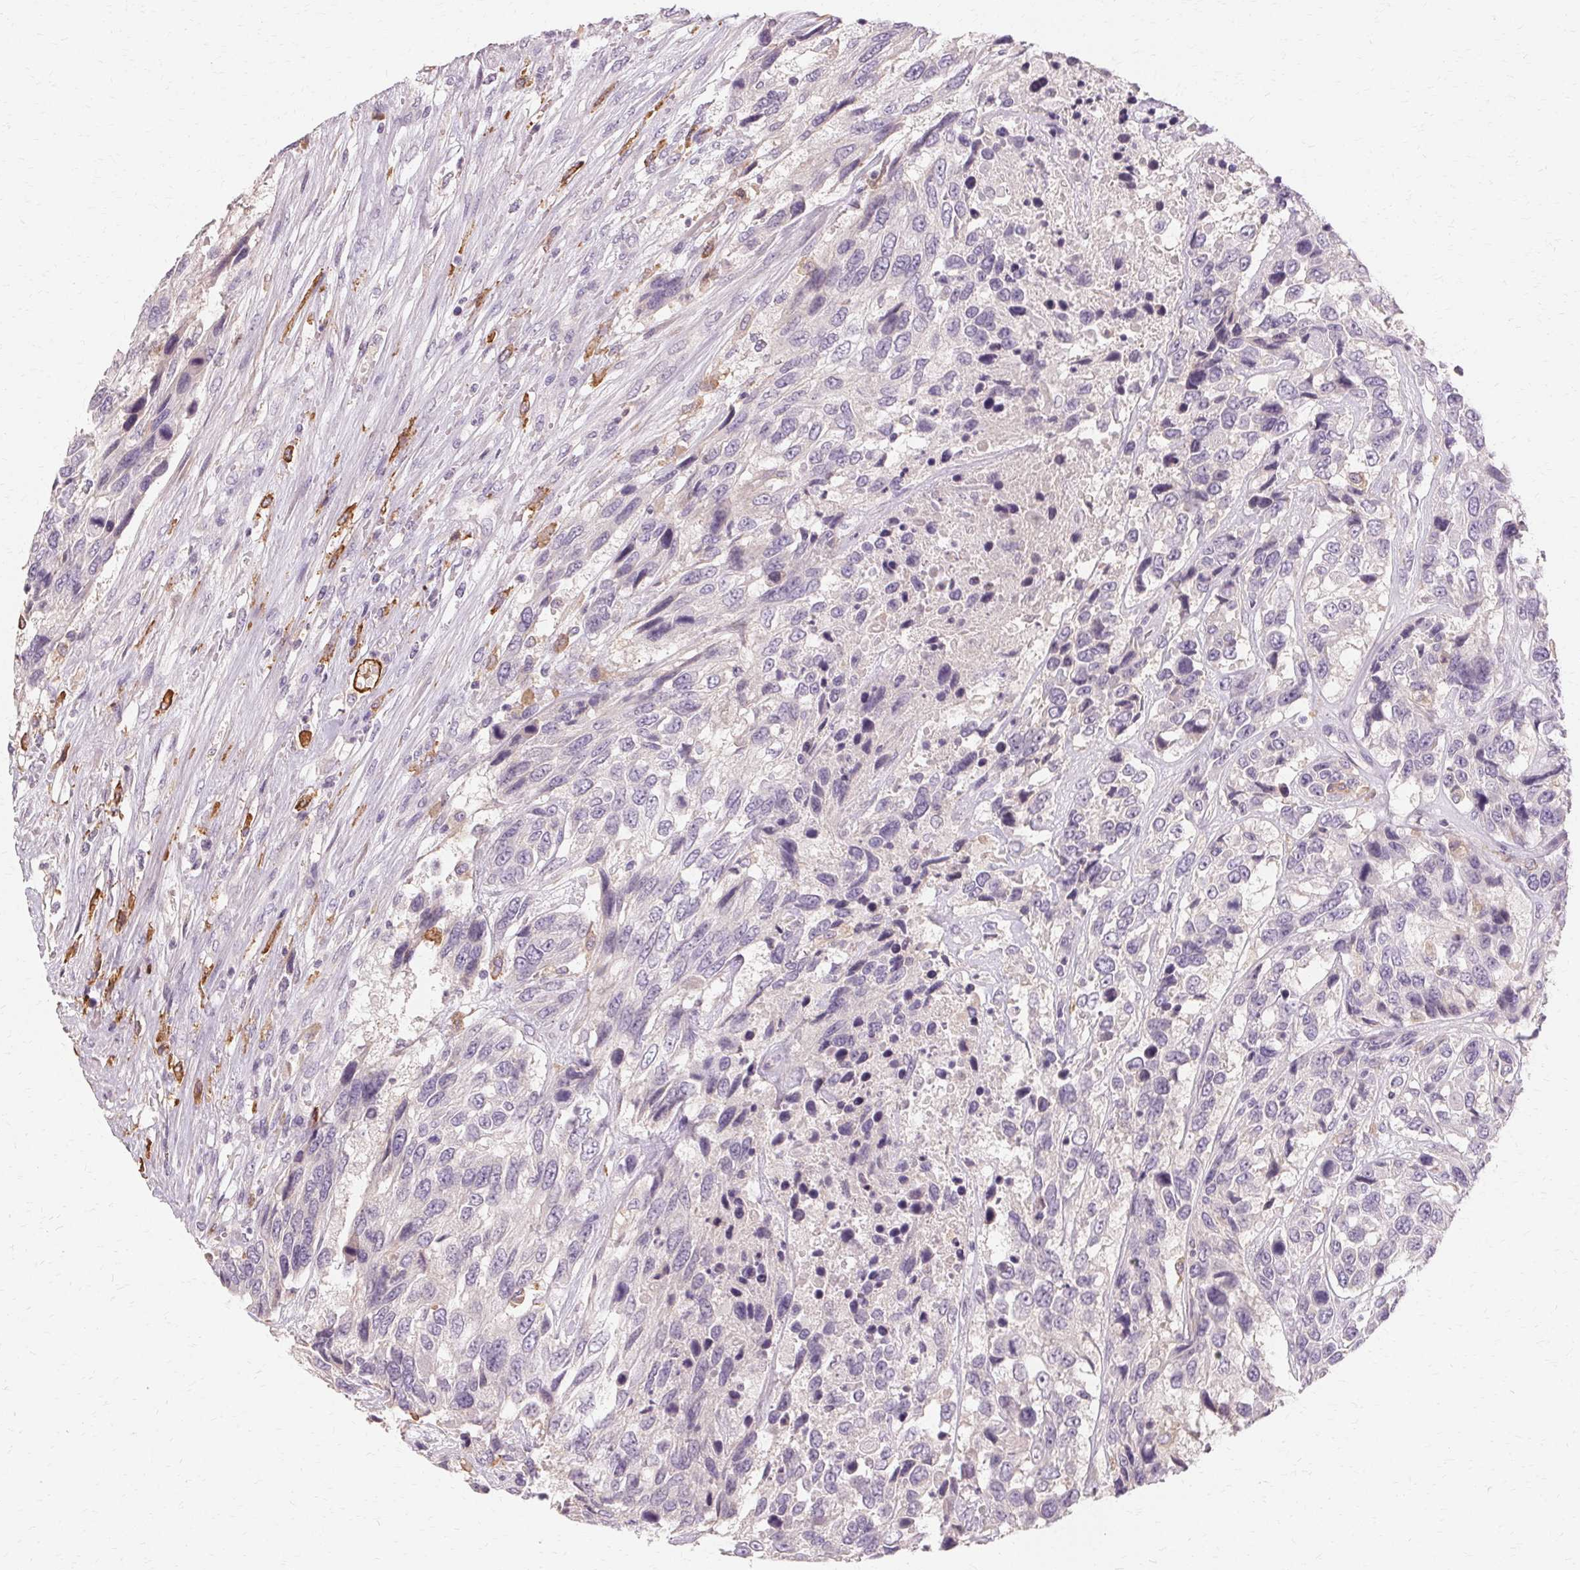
{"staining": {"intensity": "negative", "quantity": "none", "location": "none"}, "tissue": "urothelial cancer", "cell_type": "Tumor cells", "image_type": "cancer", "snomed": [{"axis": "morphology", "description": "Urothelial carcinoma, High grade"}, {"axis": "topography", "description": "Urinary bladder"}], "caption": "An image of human urothelial carcinoma (high-grade) is negative for staining in tumor cells.", "gene": "IFNGR1", "patient": {"sex": "female", "age": 70}}